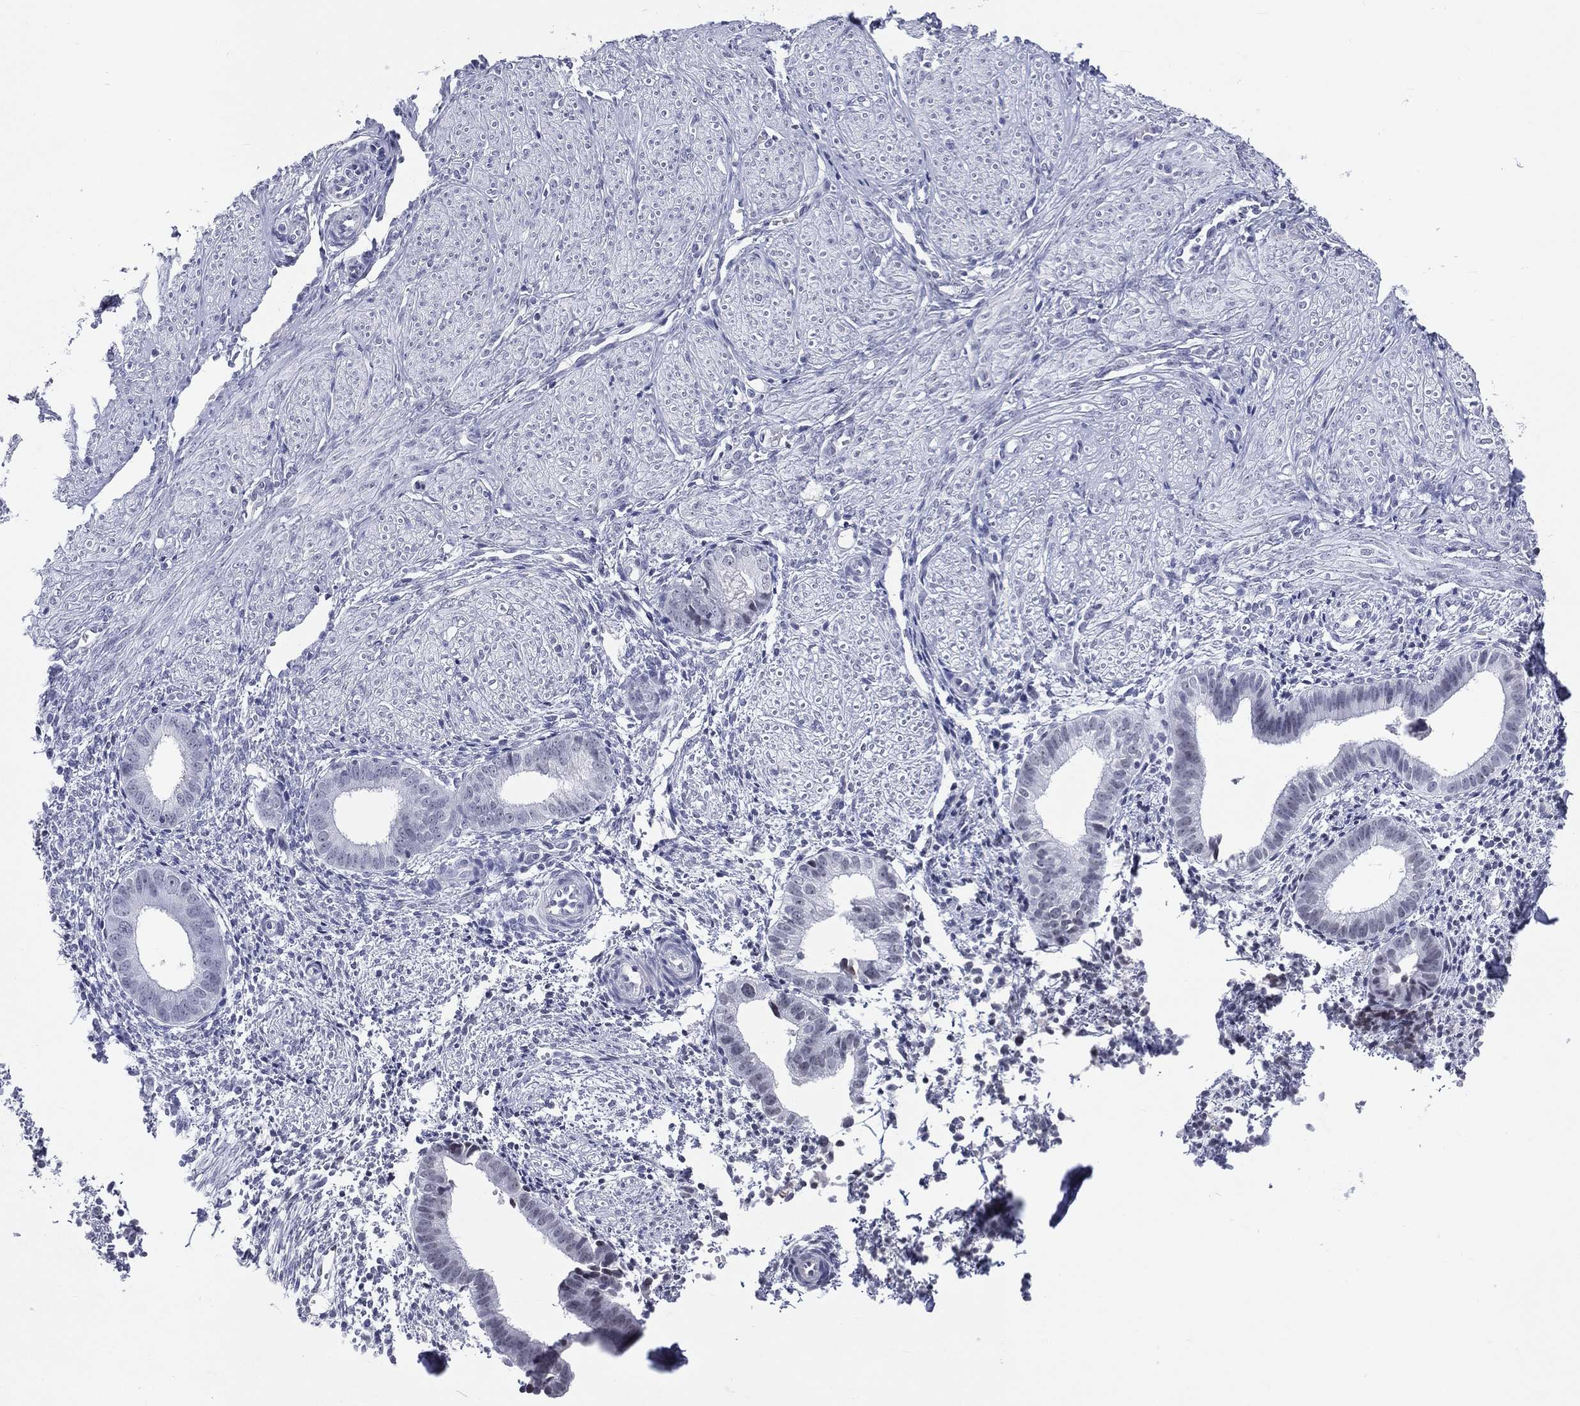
{"staining": {"intensity": "negative", "quantity": "none", "location": "none"}, "tissue": "endometrium", "cell_type": "Cells in endometrial stroma", "image_type": "normal", "snomed": [{"axis": "morphology", "description": "Normal tissue, NOS"}, {"axis": "topography", "description": "Endometrium"}], "caption": "Cells in endometrial stroma show no significant expression in normal endometrium. Brightfield microscopy of immunohistochemistry stained with DAB (brown) and hematoxylin (blue), captured at high magnification.", "gene": "SSX1", "patient": {"sex": "female", "age": 47}}